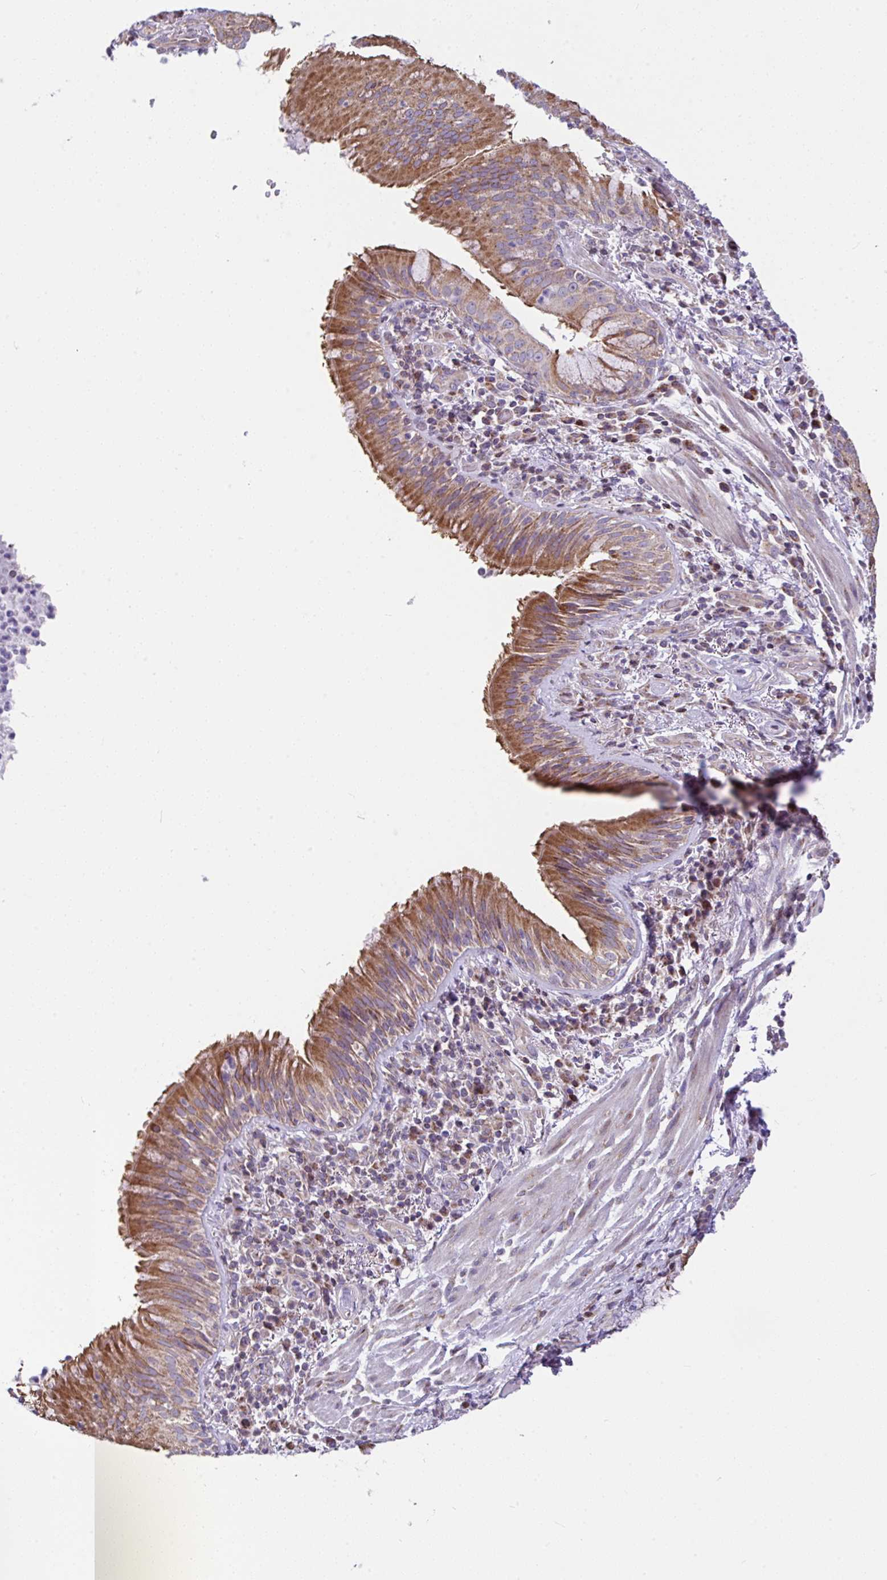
{"staining": {"intensity": "moderate", "quantity": ">75%", "location": "cytoplasmic/membranous"}, "tissue": "bronchus", "cell_type": "Respiratory epithelial cells", "image_type": "normal", "snomed": [{"axis": "morphology", "description": "Normal tissue, NOS"}, {"axis": "topography", "description": "Cartilage tissue"}, {"axis": "topography", "description": "Bronchus"}], "caption": "This is a photomicrograph of immunohistochemistry (IHC) staining of unremarkable bronchus, which shows moderate expression in the cytoplasmic/membranous of respiratory epithelial cells.", "gene": "FIGNL1", "patient": {"sex": "male", "age": 56}}